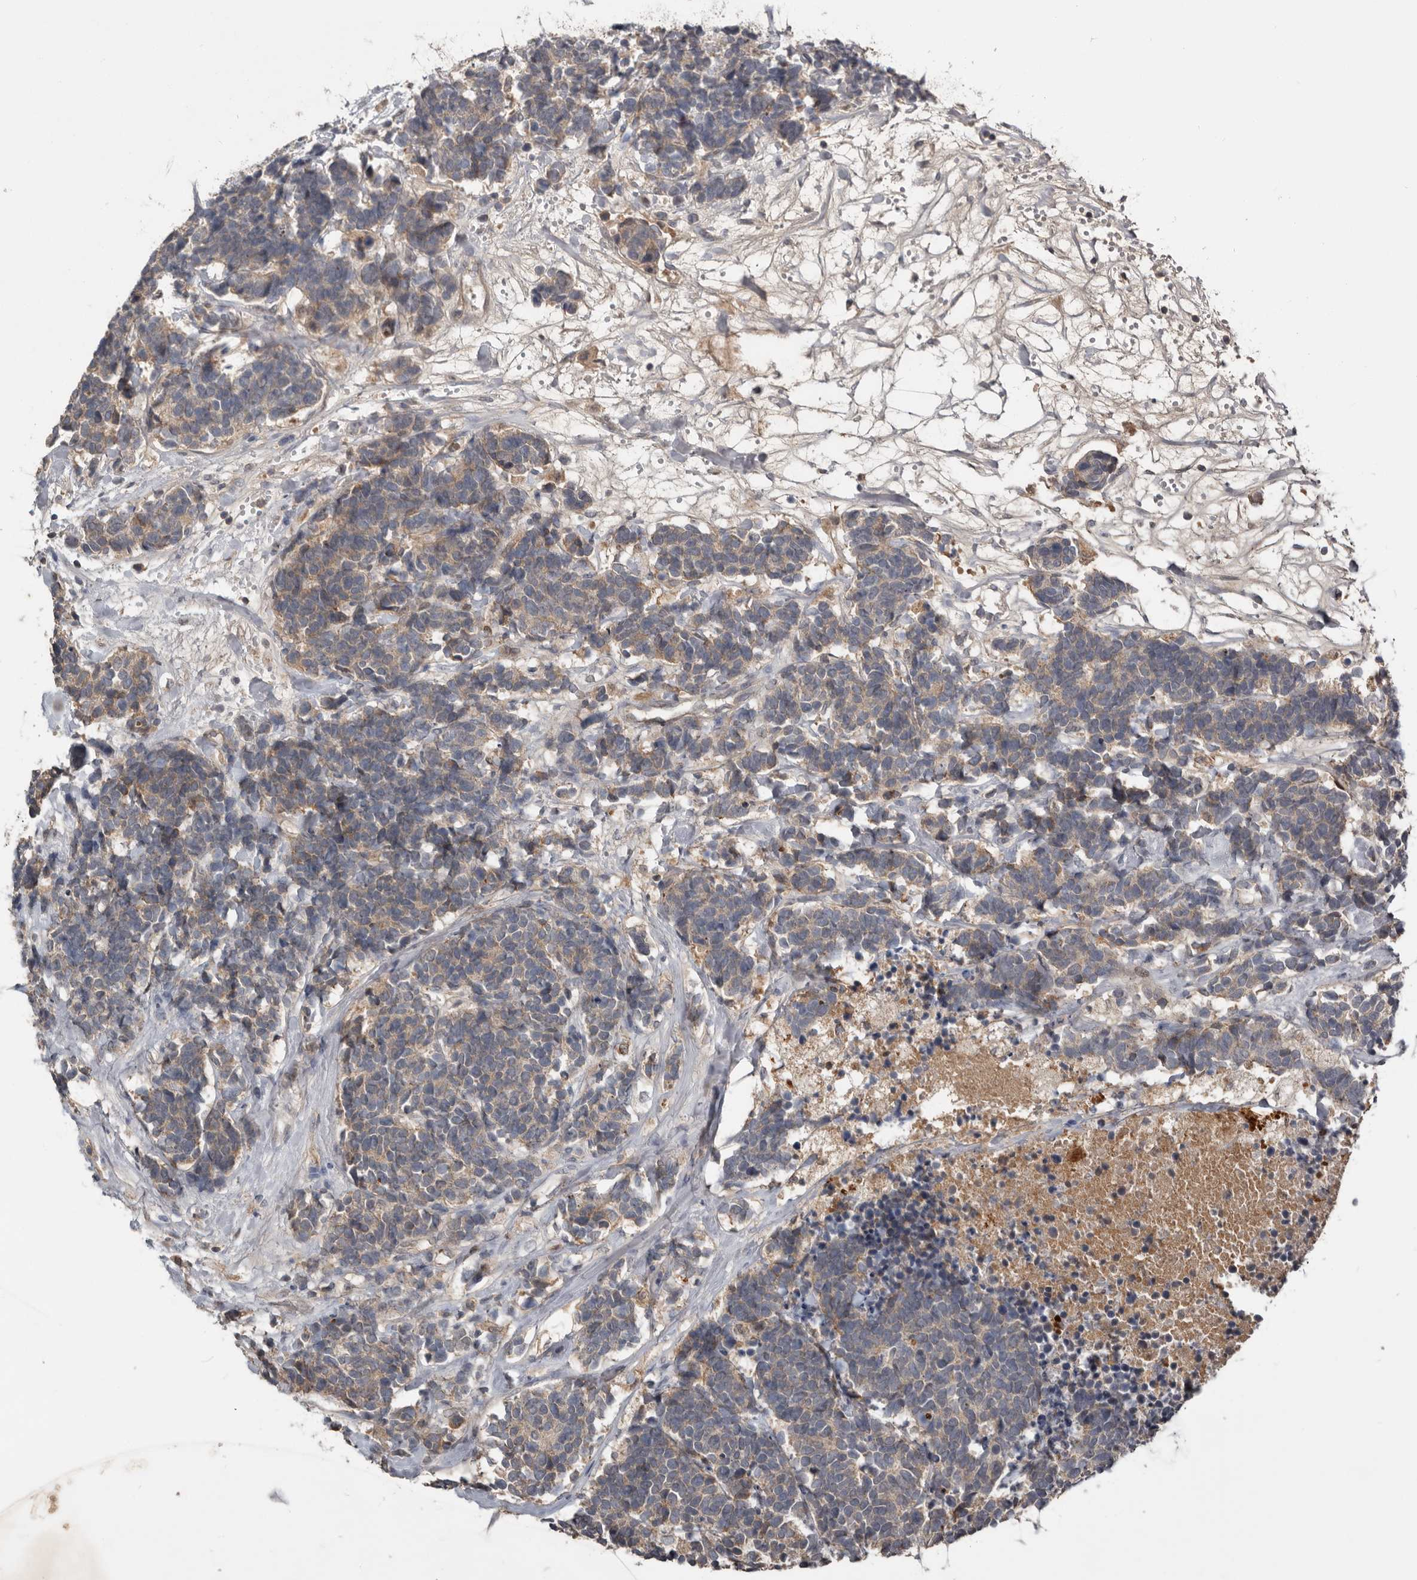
{"staining": {"intensity": "weak", "quantity": ">75%", "location": "cytoplasmic/membranous"}, "tissue": "carcinoid", "cell_type": "Tumor cells", "image_type": "cancer", "snomed": [{"axis": "morphology", "description": "Carcinoma, NOS"}, {"axis": "morphology", "description": "Carcinoid, malignant, NOS"}, {"axis": "topography", "description": "Urinary bladder"}], "caption": "Protein staining of carcinoid tissue exhibits weak cytoplasmic/membranous staining in about >75% of tumor cells. (Stains: DAB in brown, nuclei in blue, Microscopy: brightfield microscopy at high magnification).", "gene": "NMUR1", "patient": {"sex": "male", "age": 57}}